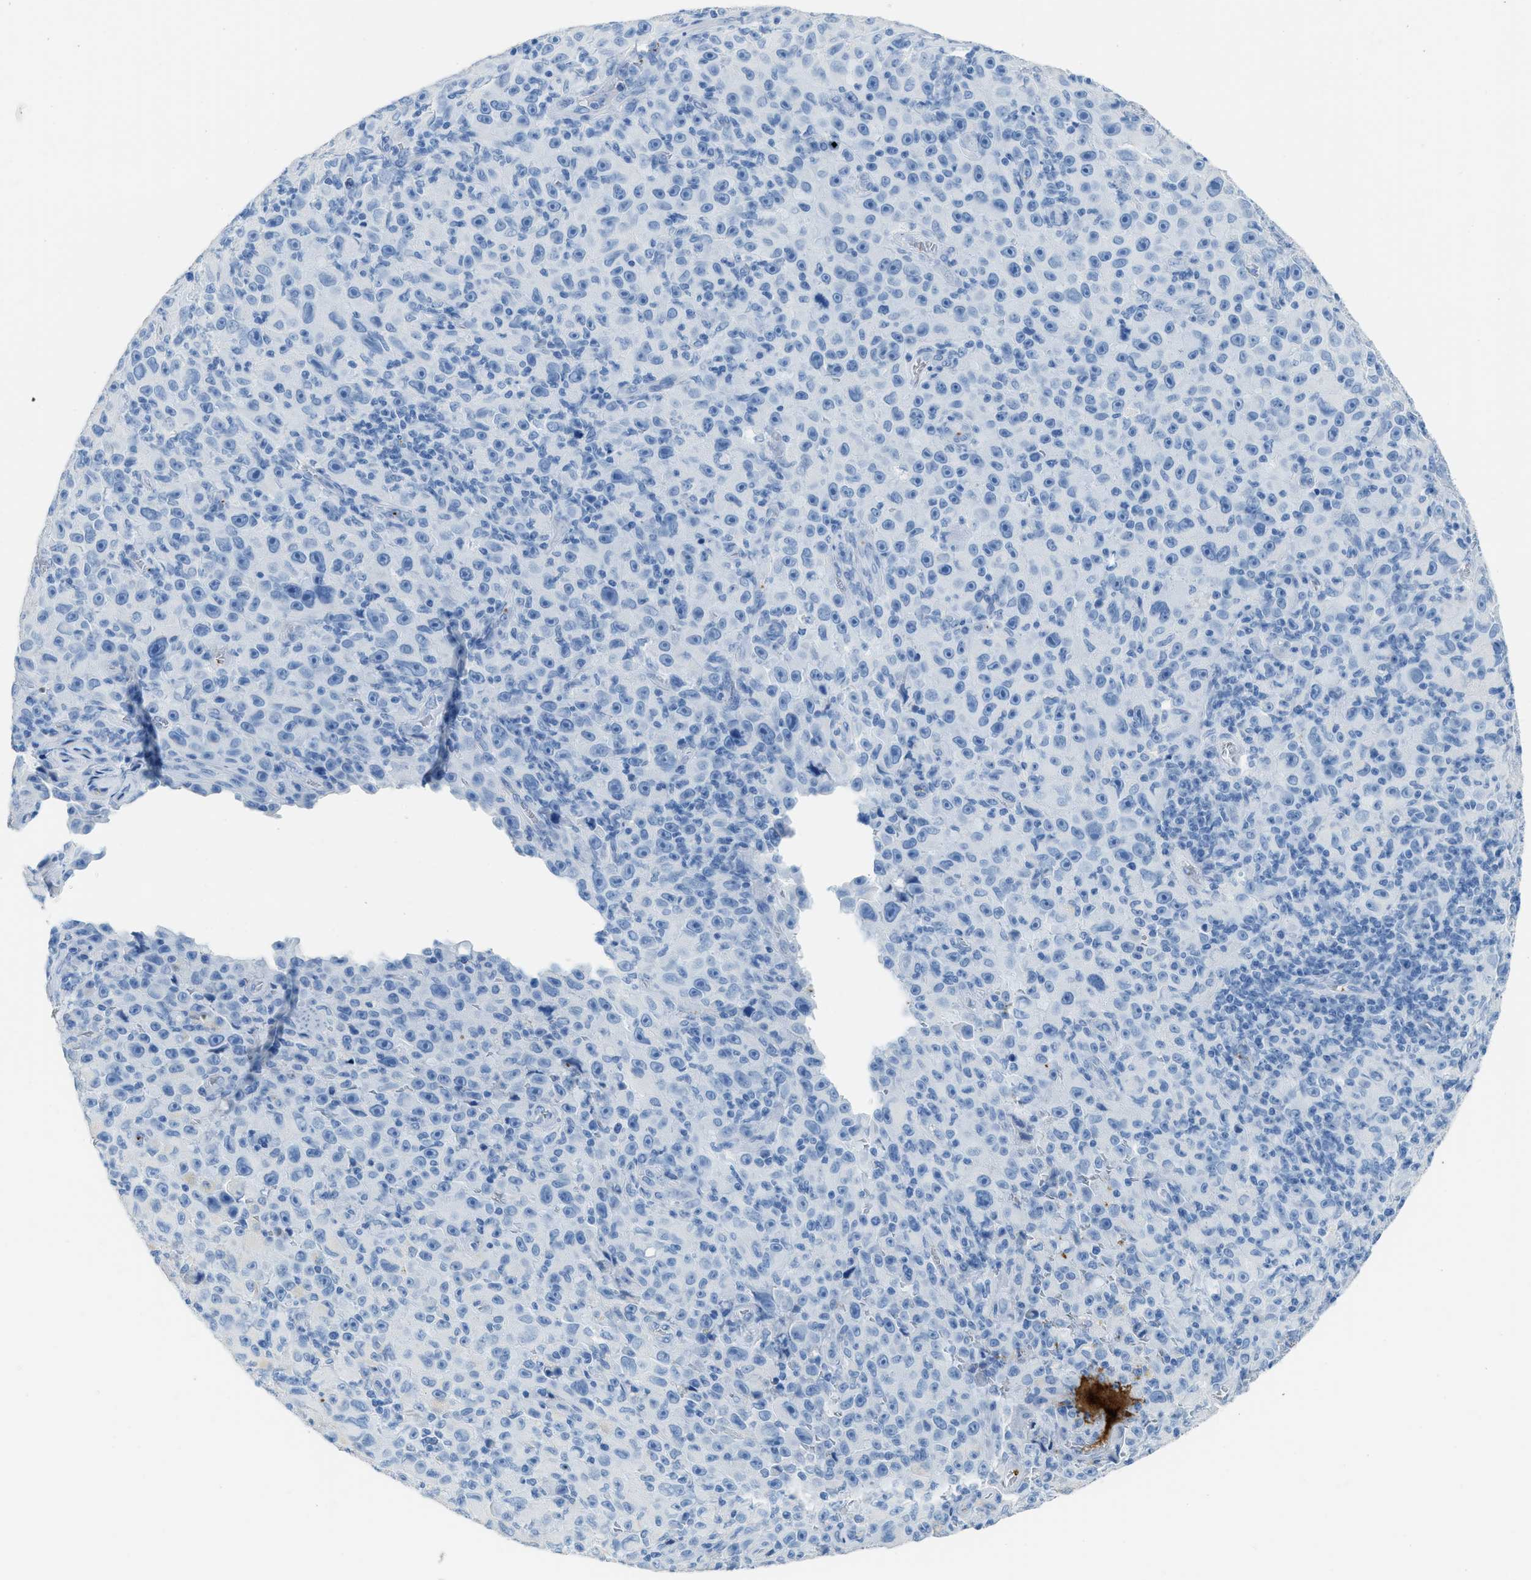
{"staining": {"intensity": "moderate", "quantity": "<25%", "location": "cytoplasmic/membranous"}, "tissue": "melanoma", "cell_type": "Tumor cells", "image_type": "cancer", "snomed": [{"axis": "morphology", "description": "Malignant melanoma, NOS"}, {"axis": "topography", "description": "Skin"}], "caption": "DAB immunohistochemical staining of melanoma demonstrates moderate cytoplasmic/membranous protein positivity in about <25% of tumor cells.", "gene": "FAIM2", "patient": {"sex": "female", "age": 82}}